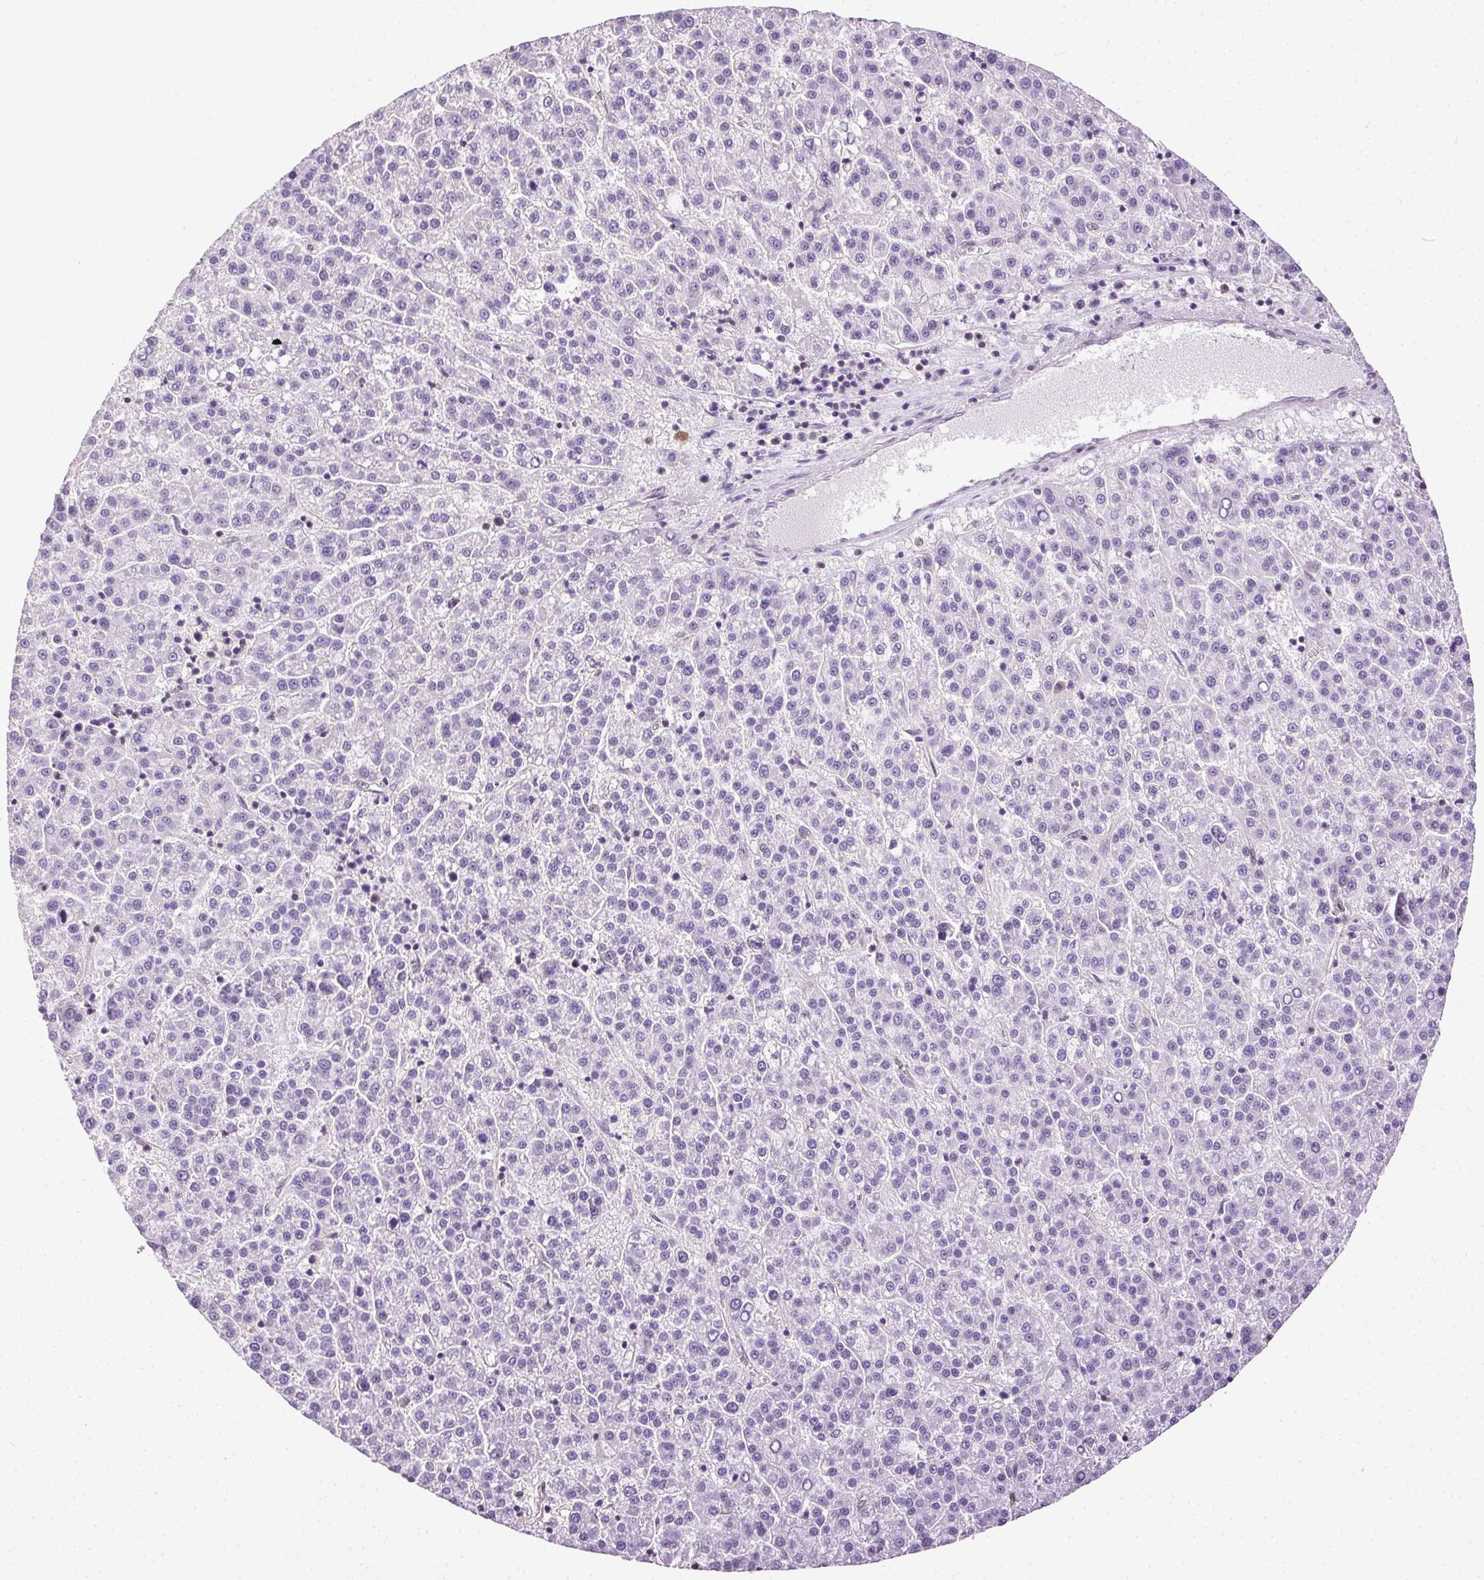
{"staining": {"intensity": "negative", "quantity": "none", "location": "none"}, "tissue": "liver cancer", "cell_type": "Tumor cells", "image_type": "cancer", "snomed": [{"axis": "morphology", "description": "Carcinoma, Hepatocellular, NOS"}, {"axis": "topography", "description": "Liver"}], "caption": "Tumor cells are negative for brown protein staining in hepatocellular carcinoma (liver).", "gene": "SYCE2", "patient": {"sex": "female", "age": 58}}